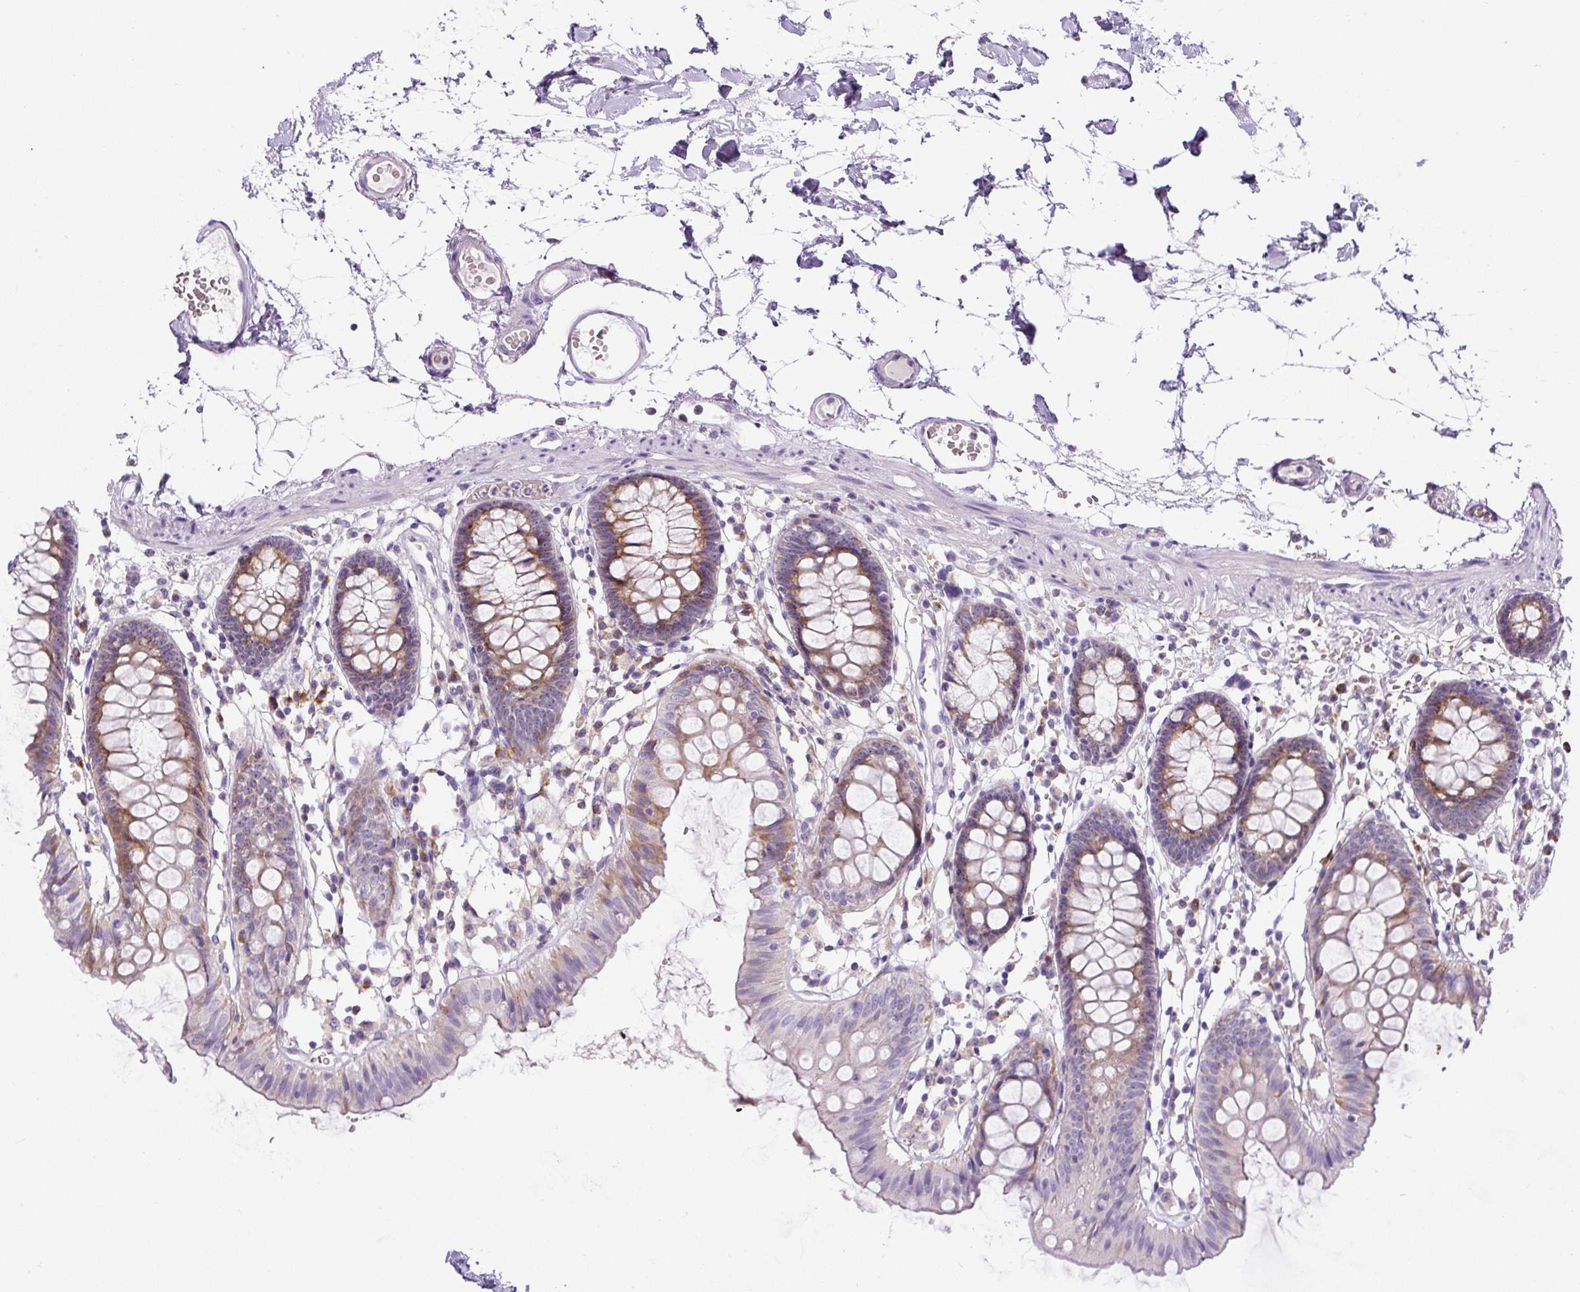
{"staining": {"intensity": "negative", "quantity": "none", "location": "none"}, "tissue": "colon", "cell_type": "Endothelial cells", "image_type": "normal", "snomed": [{"axis": "morphology", "description": "Normal tissue, NOS"}, {"axis": "topography", "description": "Colon"}], "caption": "This photomicrograph is of benign colon stained with IHC to label a protein in brown with the nuclei are counter-stained blue. There is no expression in endothelial cells.", "gene": "ZNF596", "patient": {"sex": "female", "age": 84}}